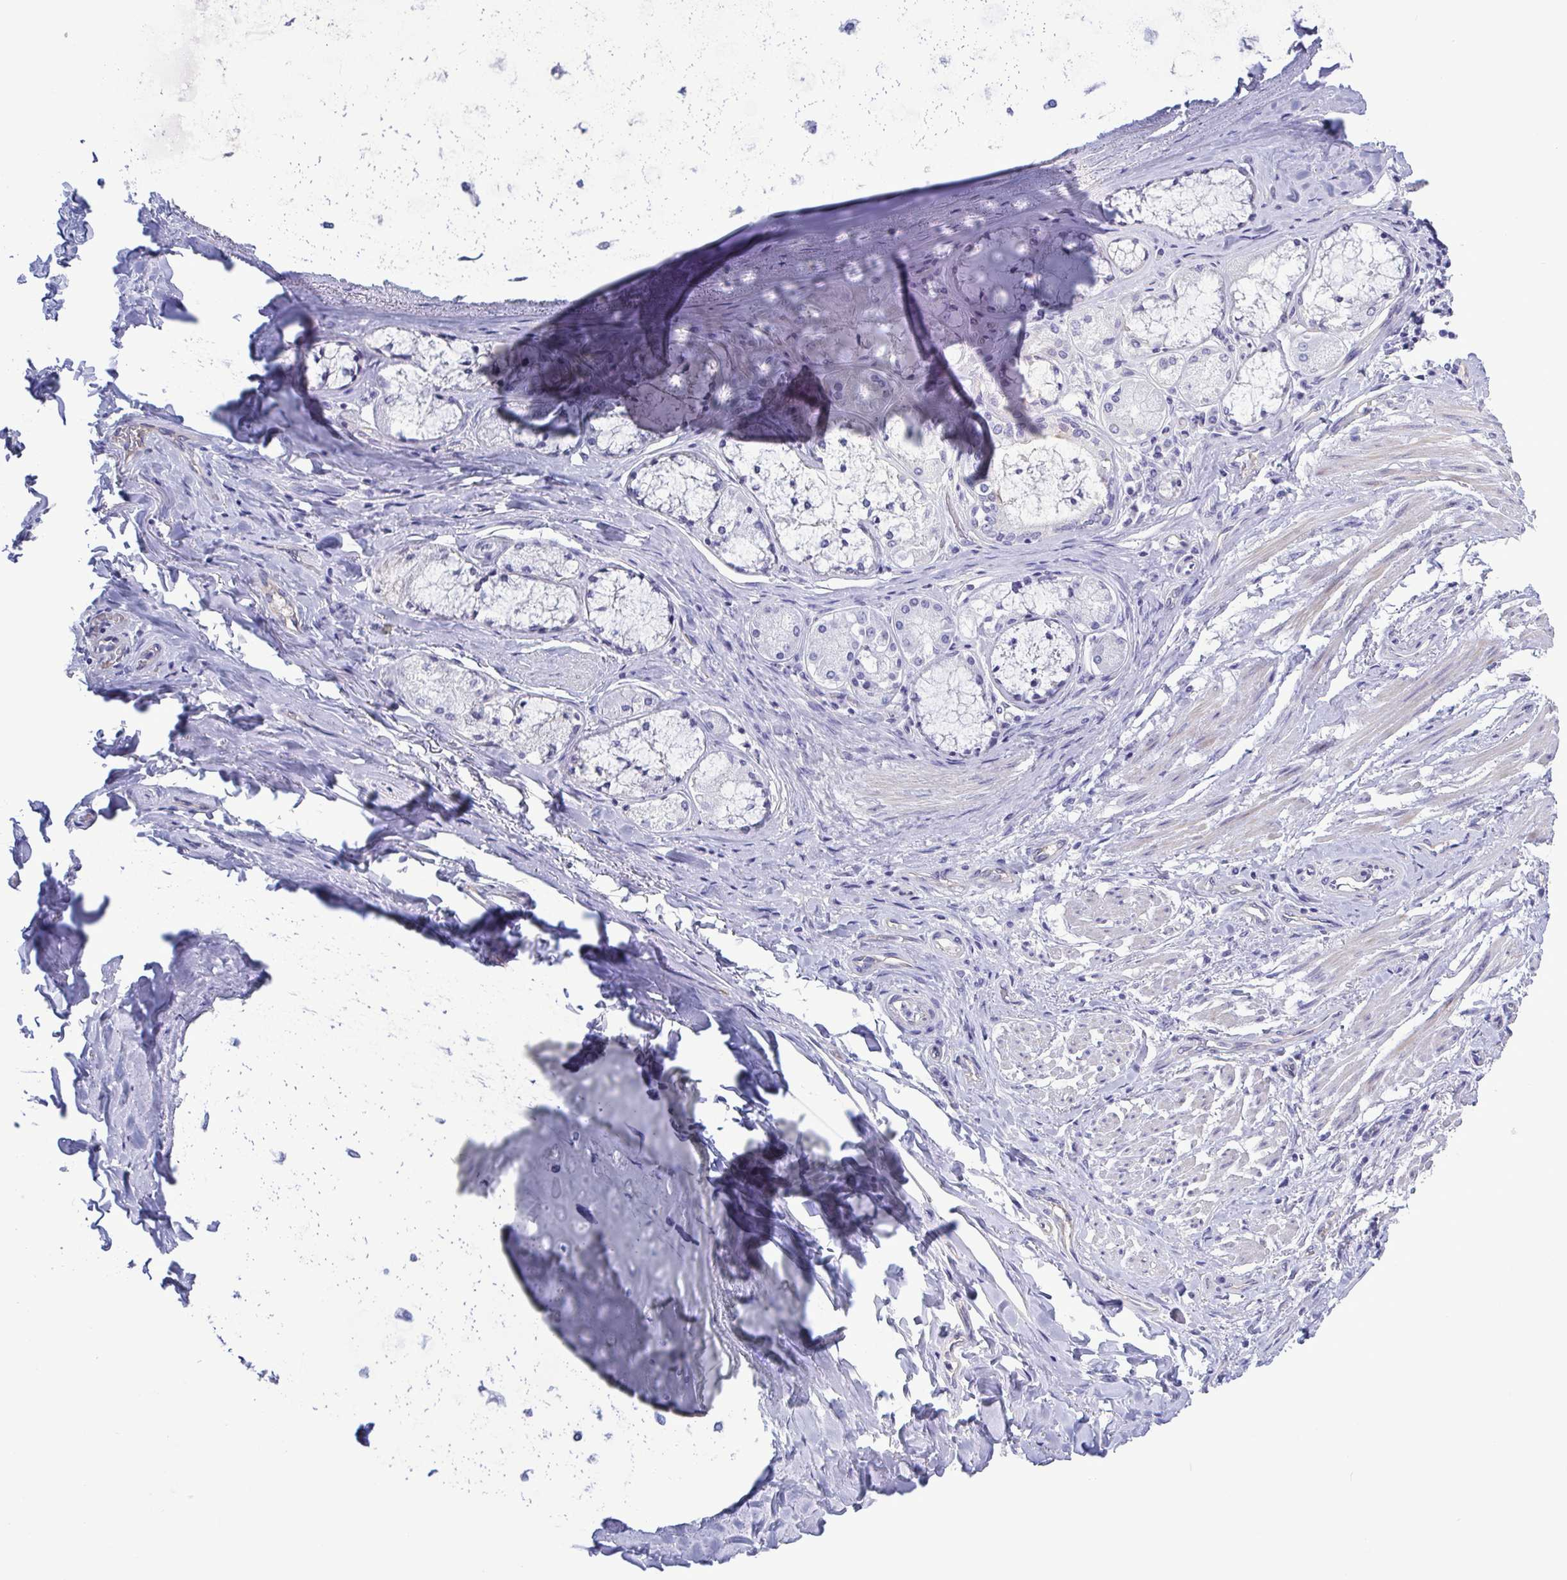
{"staining": {"intensity": "negative", "quantity": "none", "location": "none"}, "tissue": "adipose tissue", "cell_type": "Adipocytes", "image_type": "normal", "snomed": [{"axis": "morphology", "description": "Normal tissue, NOS"}, {"axis": "topography", "description": "Cartilage tissue"}, {"axis": "topography", "description": "Bronchus"}], "caption": "The histopathology image reveals no staining of adipocytes in unremarkable adipose tissue. (DAB (3,3'-diaminobenzidine) immunohistochemistry (IHC) visualized using brightfield microscopy, high magnification).", "gene": "TEX12", "patient": {"sex": "male", "age": 64}}